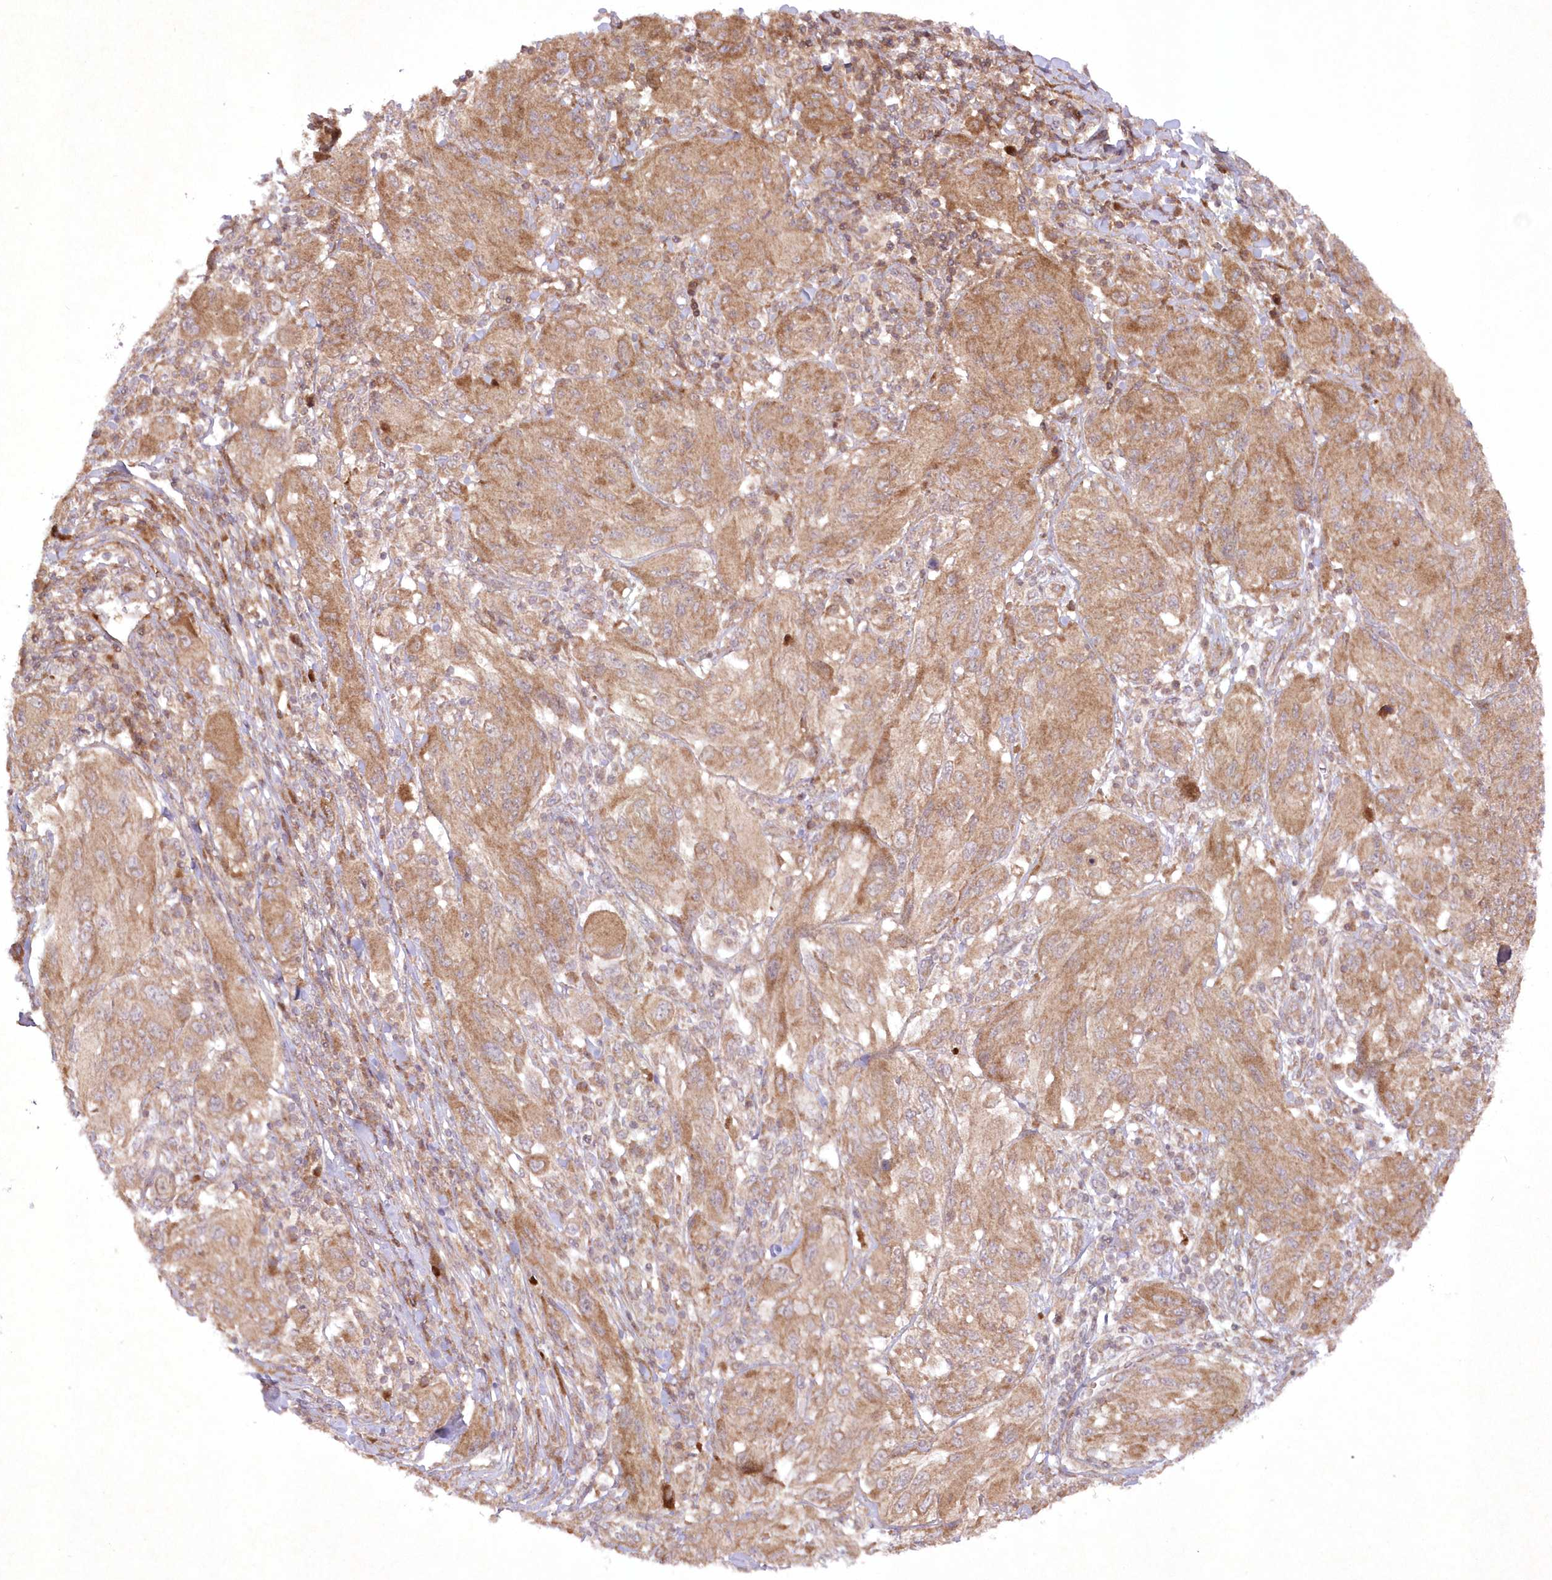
{"staining": {"intensity": "moderate", "quantity": "25%-75%", "location": "cytoplasmic/membranous"}, "tissue": "melanoma", "cell_type": "Tumor cells", "image_type": "cancer", "snomed": [{"axis": "morphology", "description": "Malignant melanoma, NOS"}, {"axis": "topography", "description": "Skin"}], "caption": "Malignant melanoma stained for a protein shows moderate cytoplasmic/membranous positivity in tumor cells.", "gene": "APOM", "patient": {"sex": "female", "age": 91}}